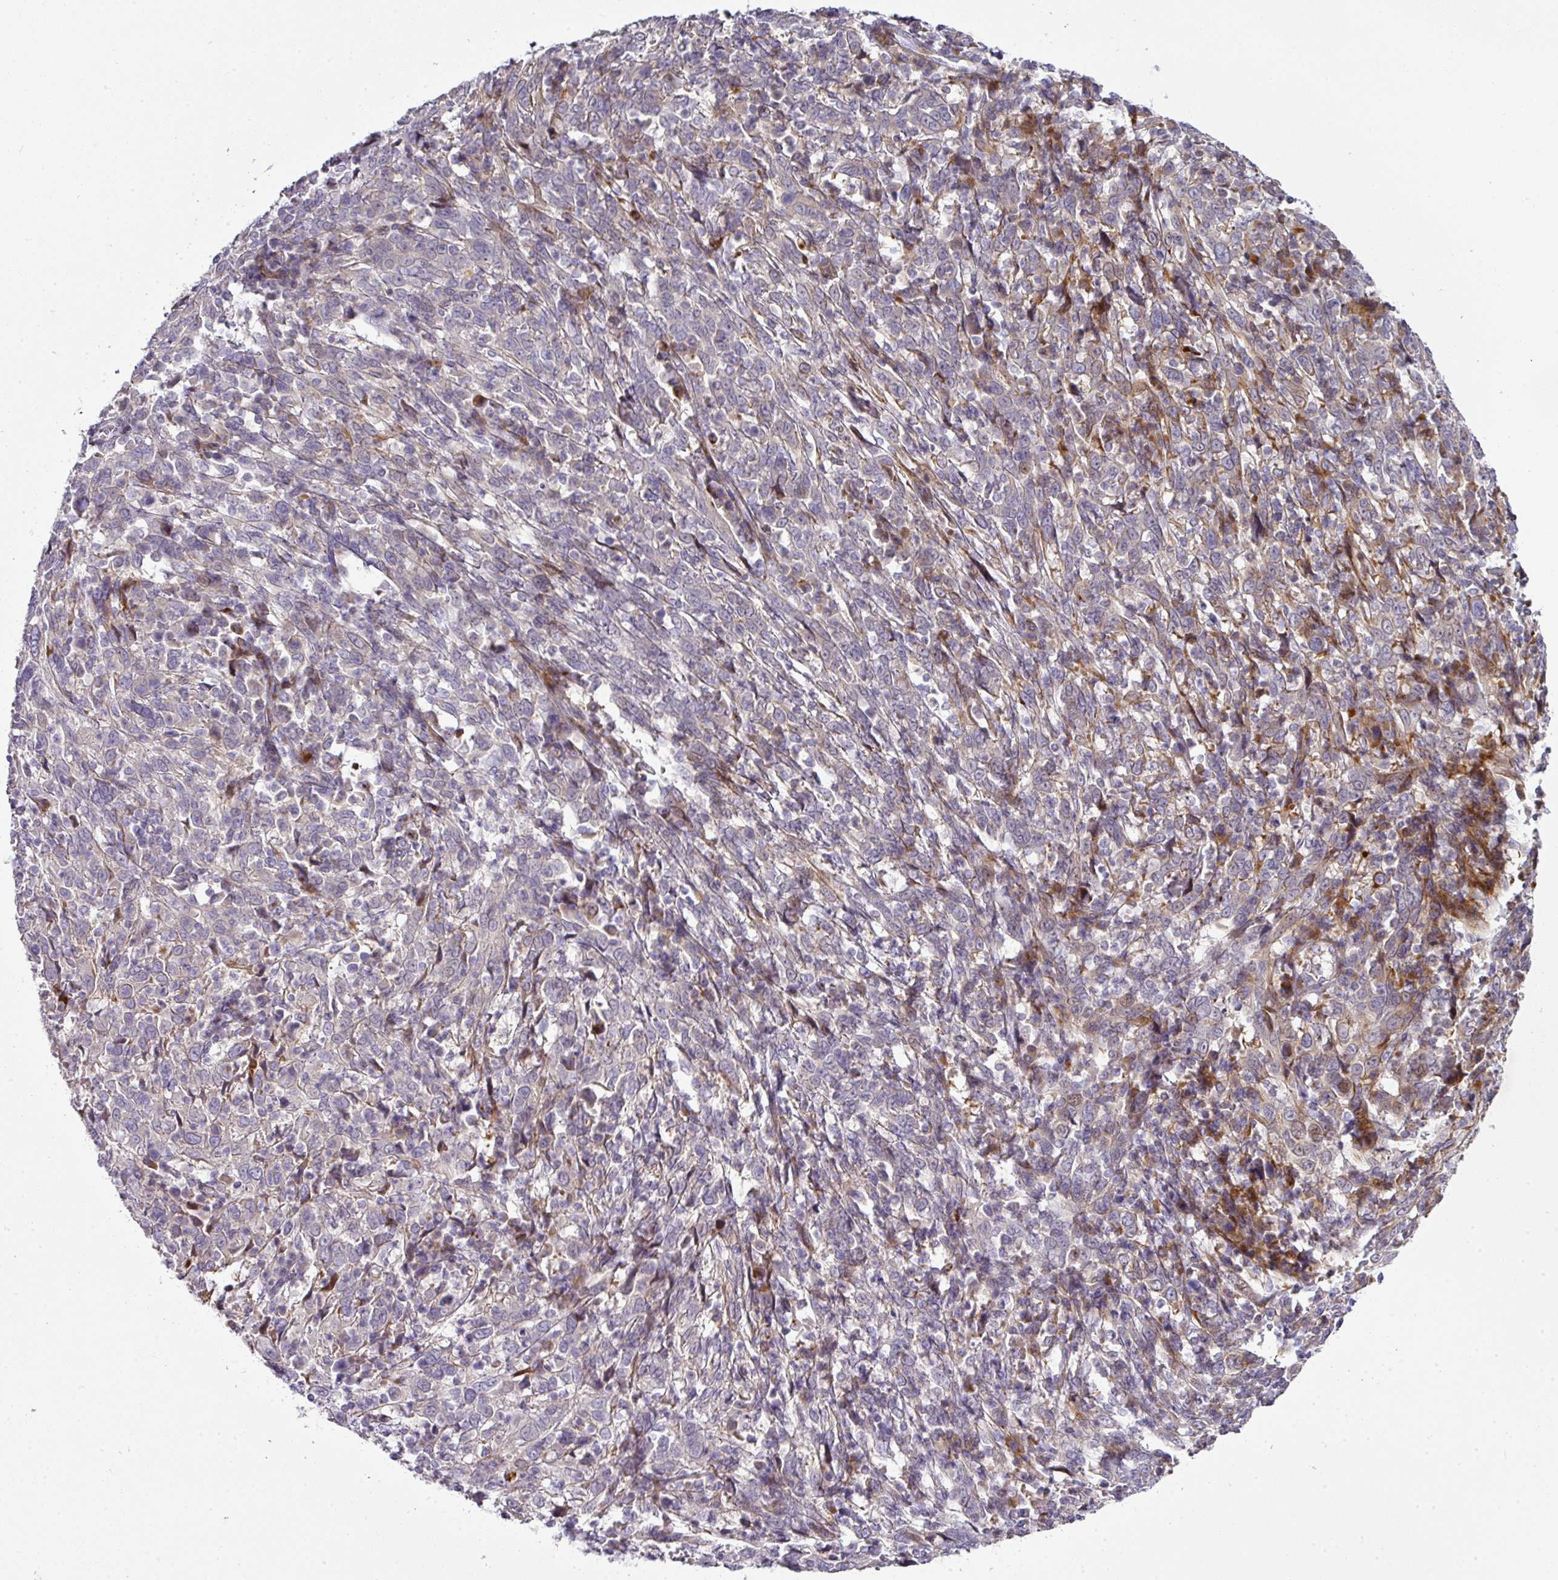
{"staining": {"intensity": "moderate", "quantity": "<25%", "location": "cytoplasmic/membranous"}, "tissue": "cervical cancer", "cell_type": "Tumor cells", "image_type": "cancer", "snomed": [{"axis": "morphology", "description": "Squamous cell carcinoma, NOS"}, {"axis": "topography", "description": "Cervix"}], "caption": "Cervical cancer (squamous cell carcinoma) stained with DAB IHC displays low levels of moderate cytoplasmic/membranous staining in about <25% of tumor cells. The protein of interest is shown in brown color, while the nuclei are stained blue.", "gene": "ATP6V1F", "patient": {"sex": "female", "age": 46}}